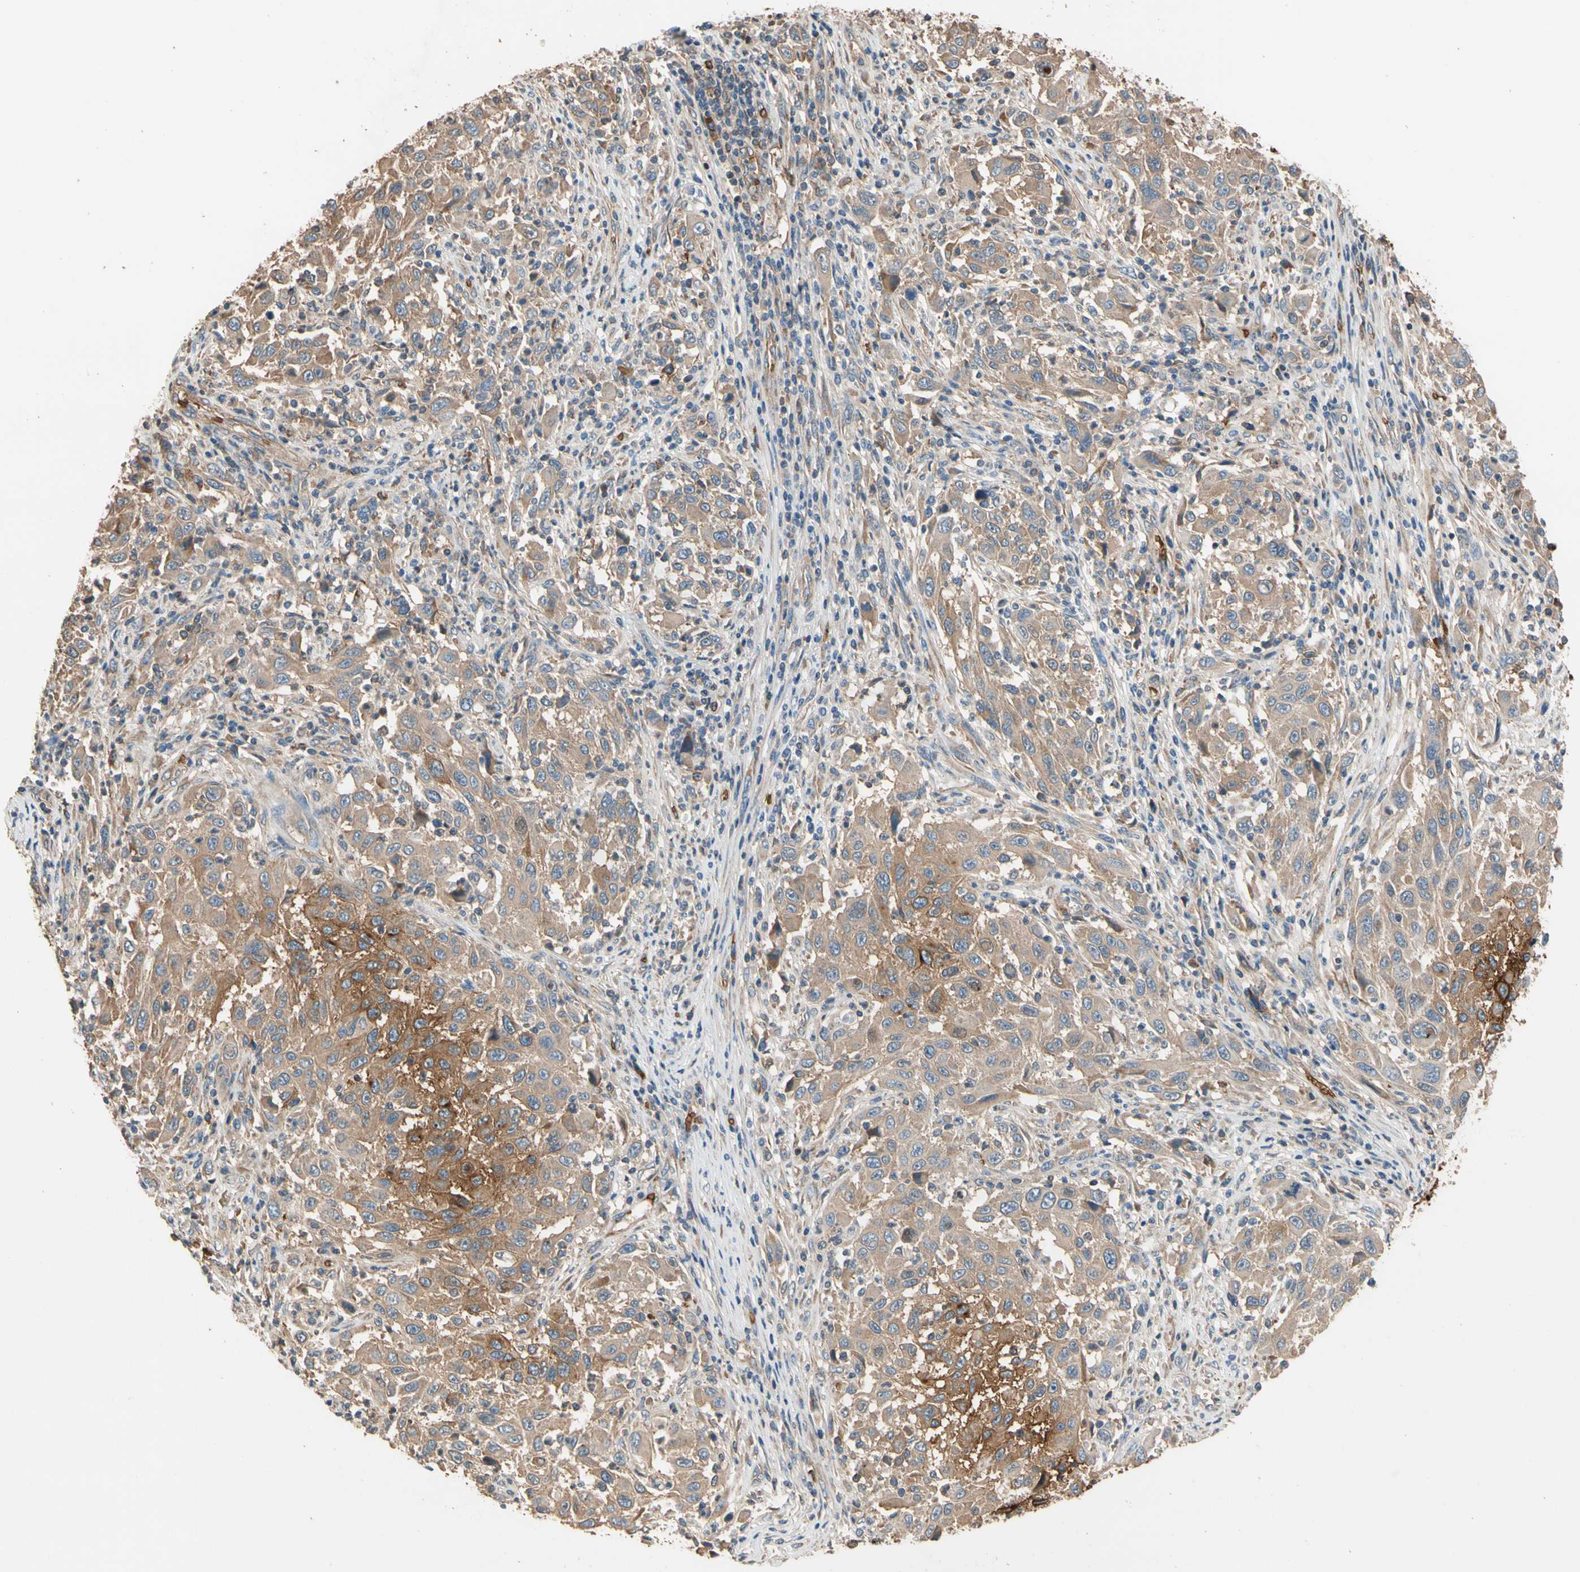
{"staining": {"intensity": "strong", "quantity": "25%-75%", "location": "cytoplasmic/membranous"}, "tissue": "melanoma", "cell_type": "Tumor cells", "image_type": "cancer", "snomed": [{"axis": "morphology", "description": "Malignant melanoma, Metastatic site"}, {"axis": "topography", "description": "Lymph node"}], "caption": "A histopathology image of malignant melanoma (metastatic site) stained for a protein demonstrates strong cytoplasmic/membranous brown staining in tumor cells.", "gene": "RIOK2", "patient": {"sex": "male", "age": 61}}